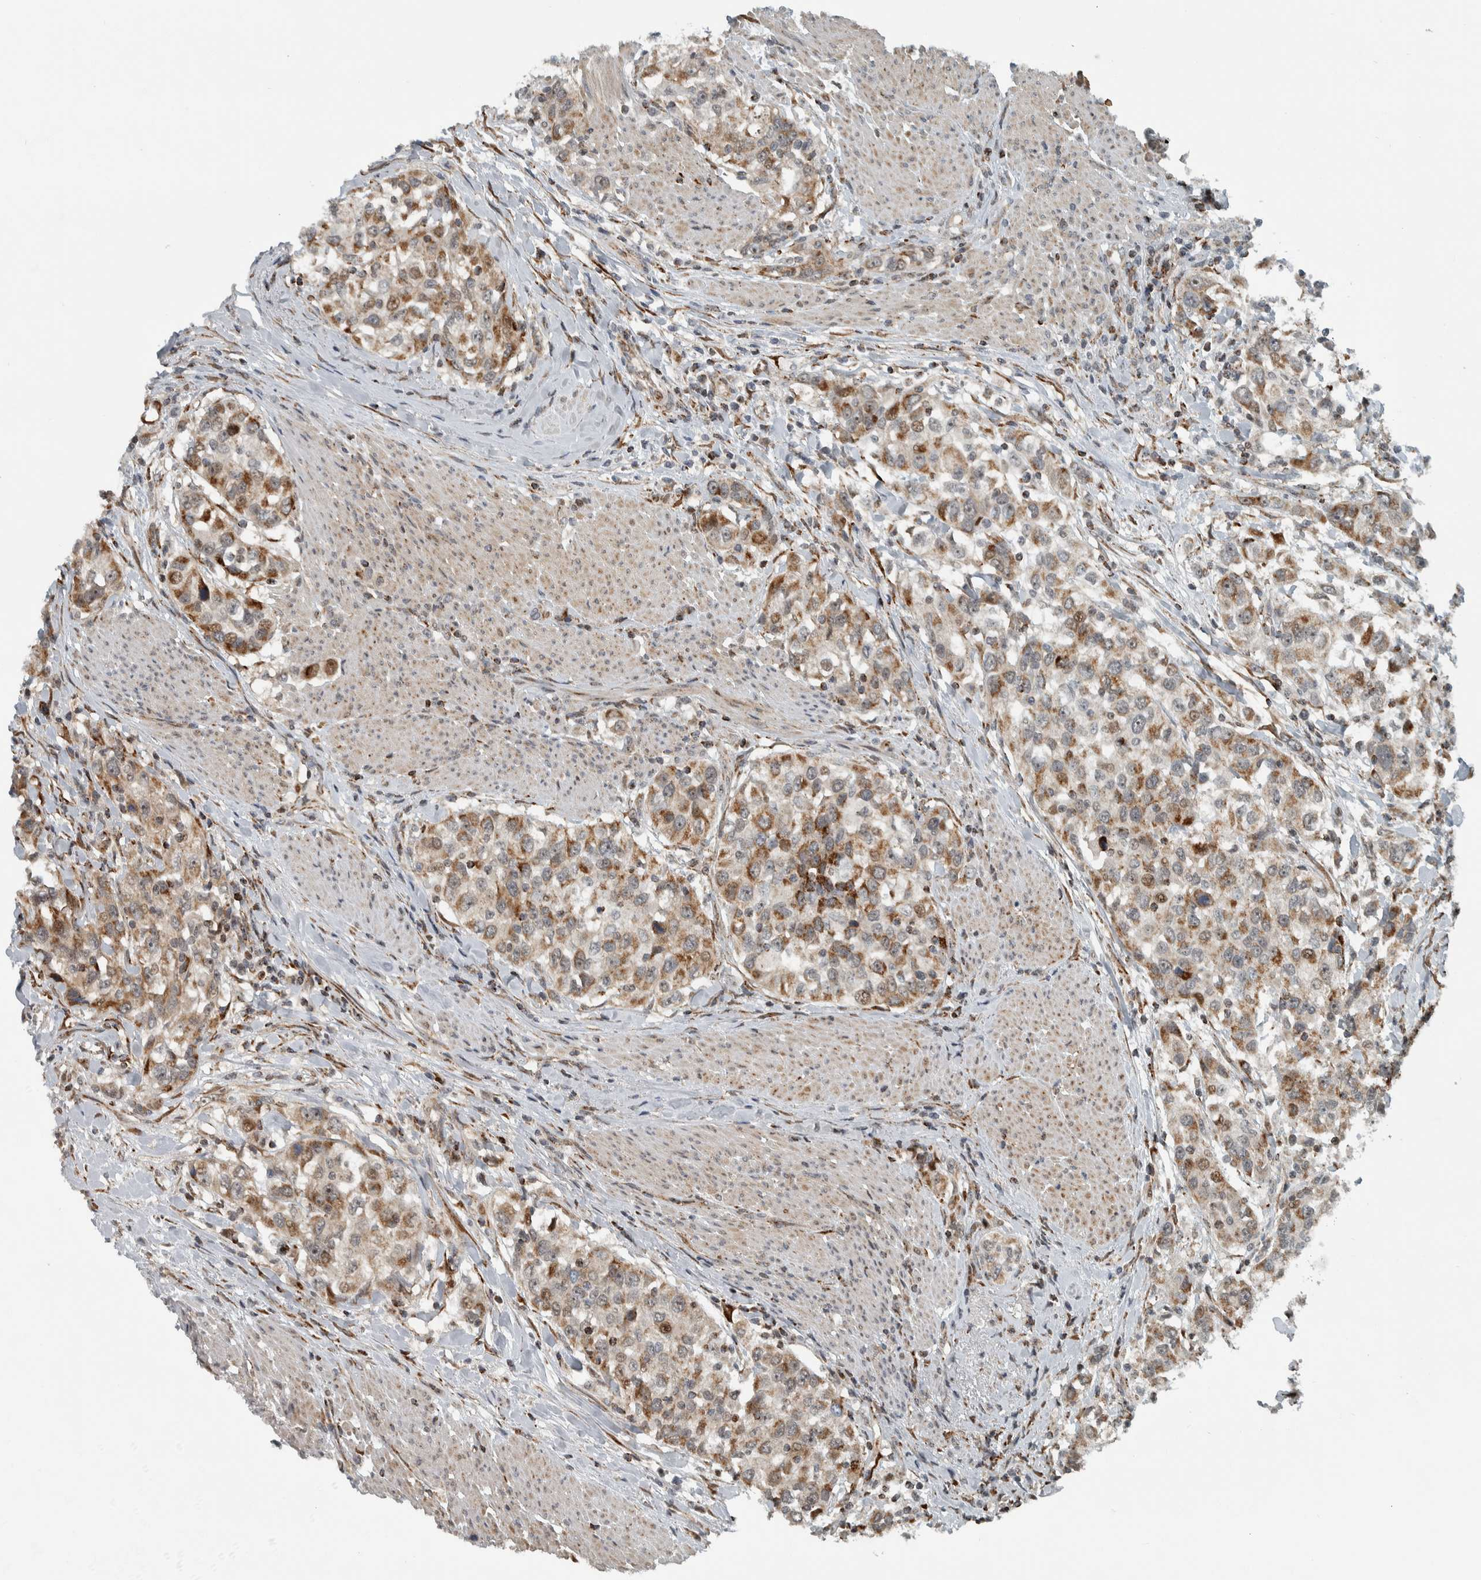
{"staining": {"intensity": "moderate", "quantity": ">75%", "location": "cytoplasmic/membranous"}, "tissue": "urothelial cancer", "cell_type": "Tumor cells", "image_type": "cancer", "snomed": [{"axis": "morphology", "description": "Urothelial carcinoma, High grade"}, {"axis": "topography", "description": "Urinary bladder"}], "caption": "Urothelial carcinoma (high-grade) stained for a protein demonstrates moderate cytoplasmic/membranous positivity in tumor cells. (Stains: DAB in brown, nuclei in blue, Microscopy: brightfield microscopy at high magnification).", "gene": "PPM1K", "patient": {"sex": "female", "age": 80}}